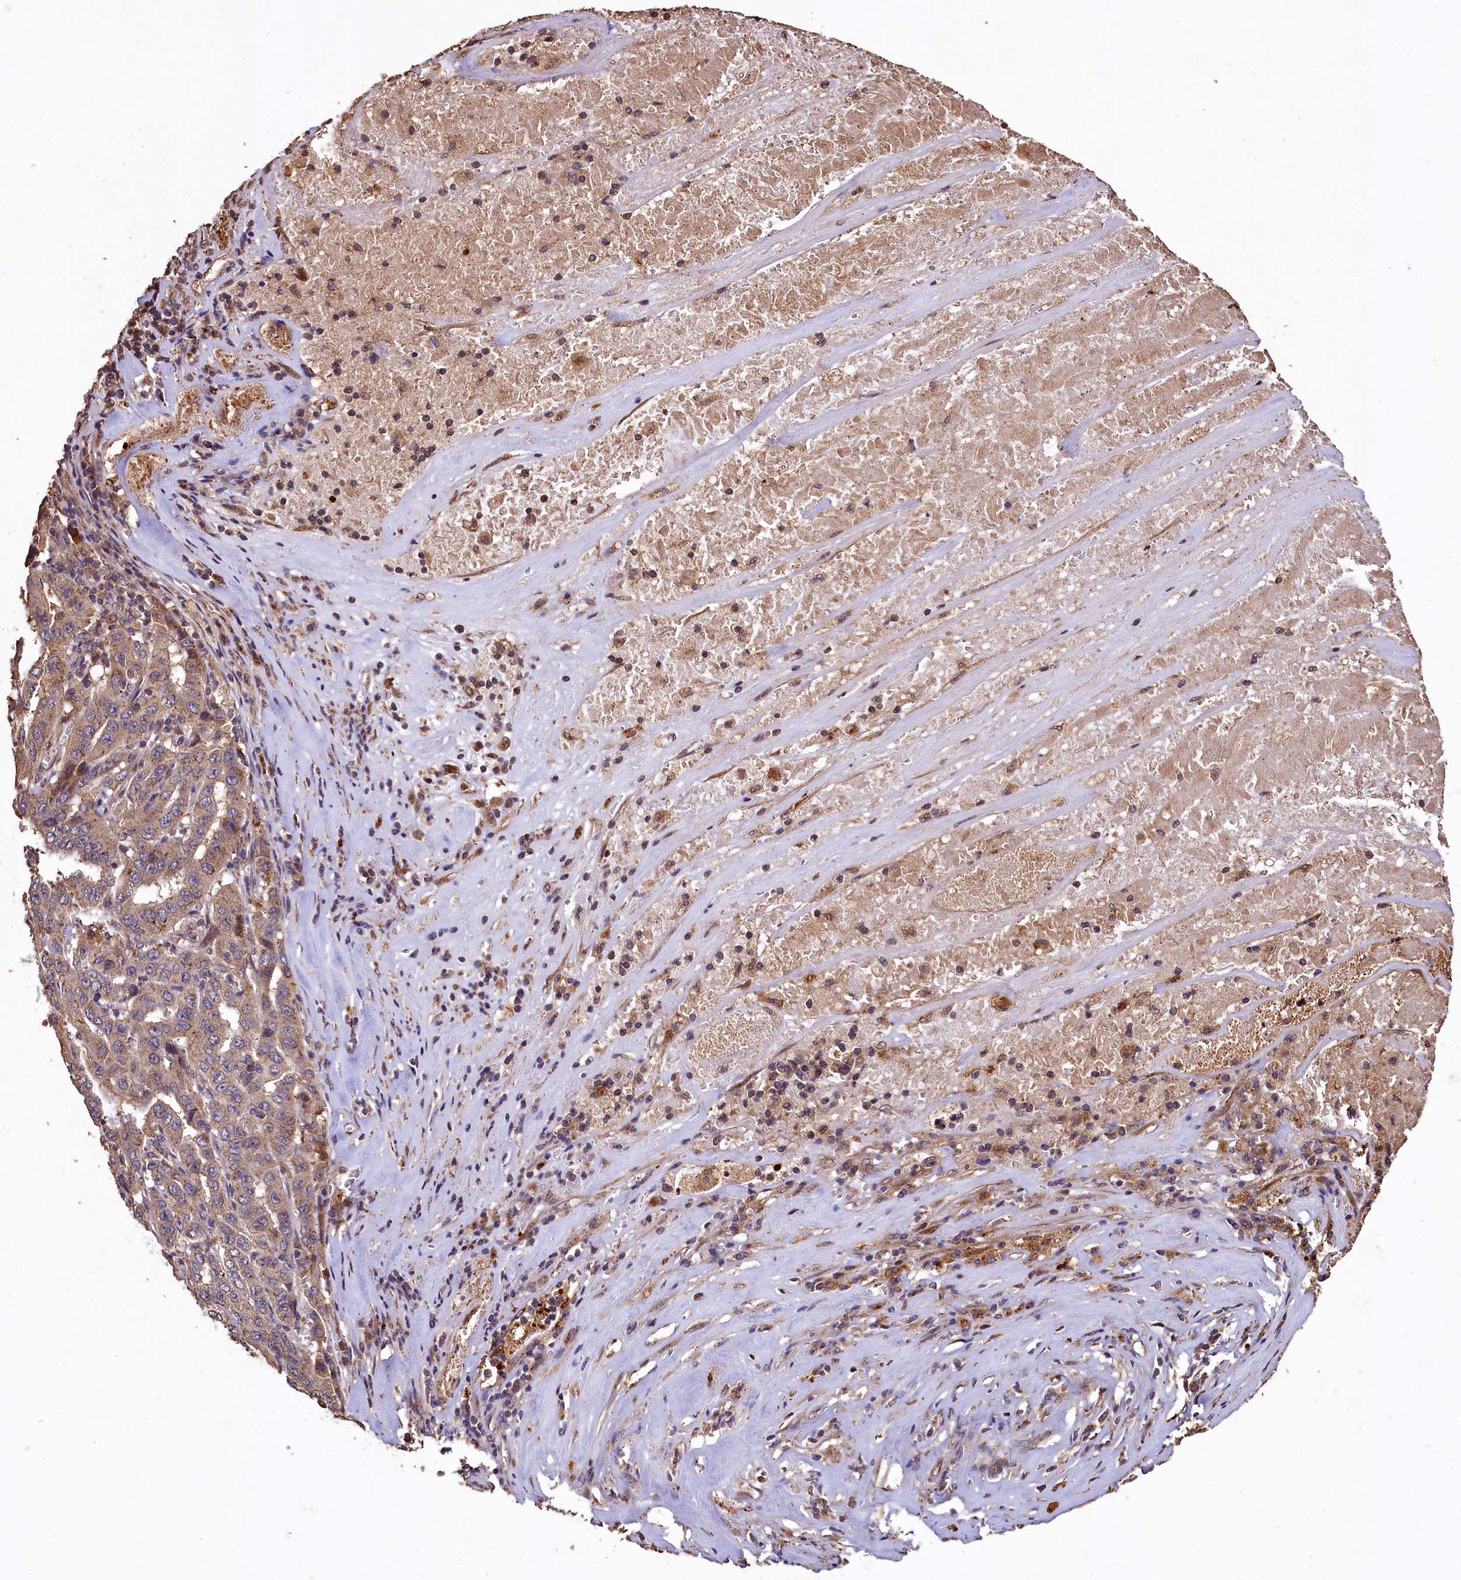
{"staining": {"intensity": "weak", "quantity": "25%-75%", "location": "cytoplasmic/membranous"}, "tissue": "pancreatic cancer", "cell_type": "Tumor cells", "image_type": "cancer", "snomed": [{"axis": "morphology", "description": "Adenocarcinoma, NOS"}, {"axis": "topography", "description": "Pancreas"}], "caption": "Immunohistochemistry (IHC) (DAB (3,3'-diaminobenzidine)) staining of human pancreatic adenocarcinoma displays weak cytoplasmic/membranous protein positivity in approximately 25%-75% of tumor cells. The staining is performed using DAB (3,3'-diaminobenzidine) brown chromogen to label protein expression. The nuclei are counter-stained blue using hematoxylin.", "gene": "LSM4", "patient": {"sex": "male", "age": 63}}